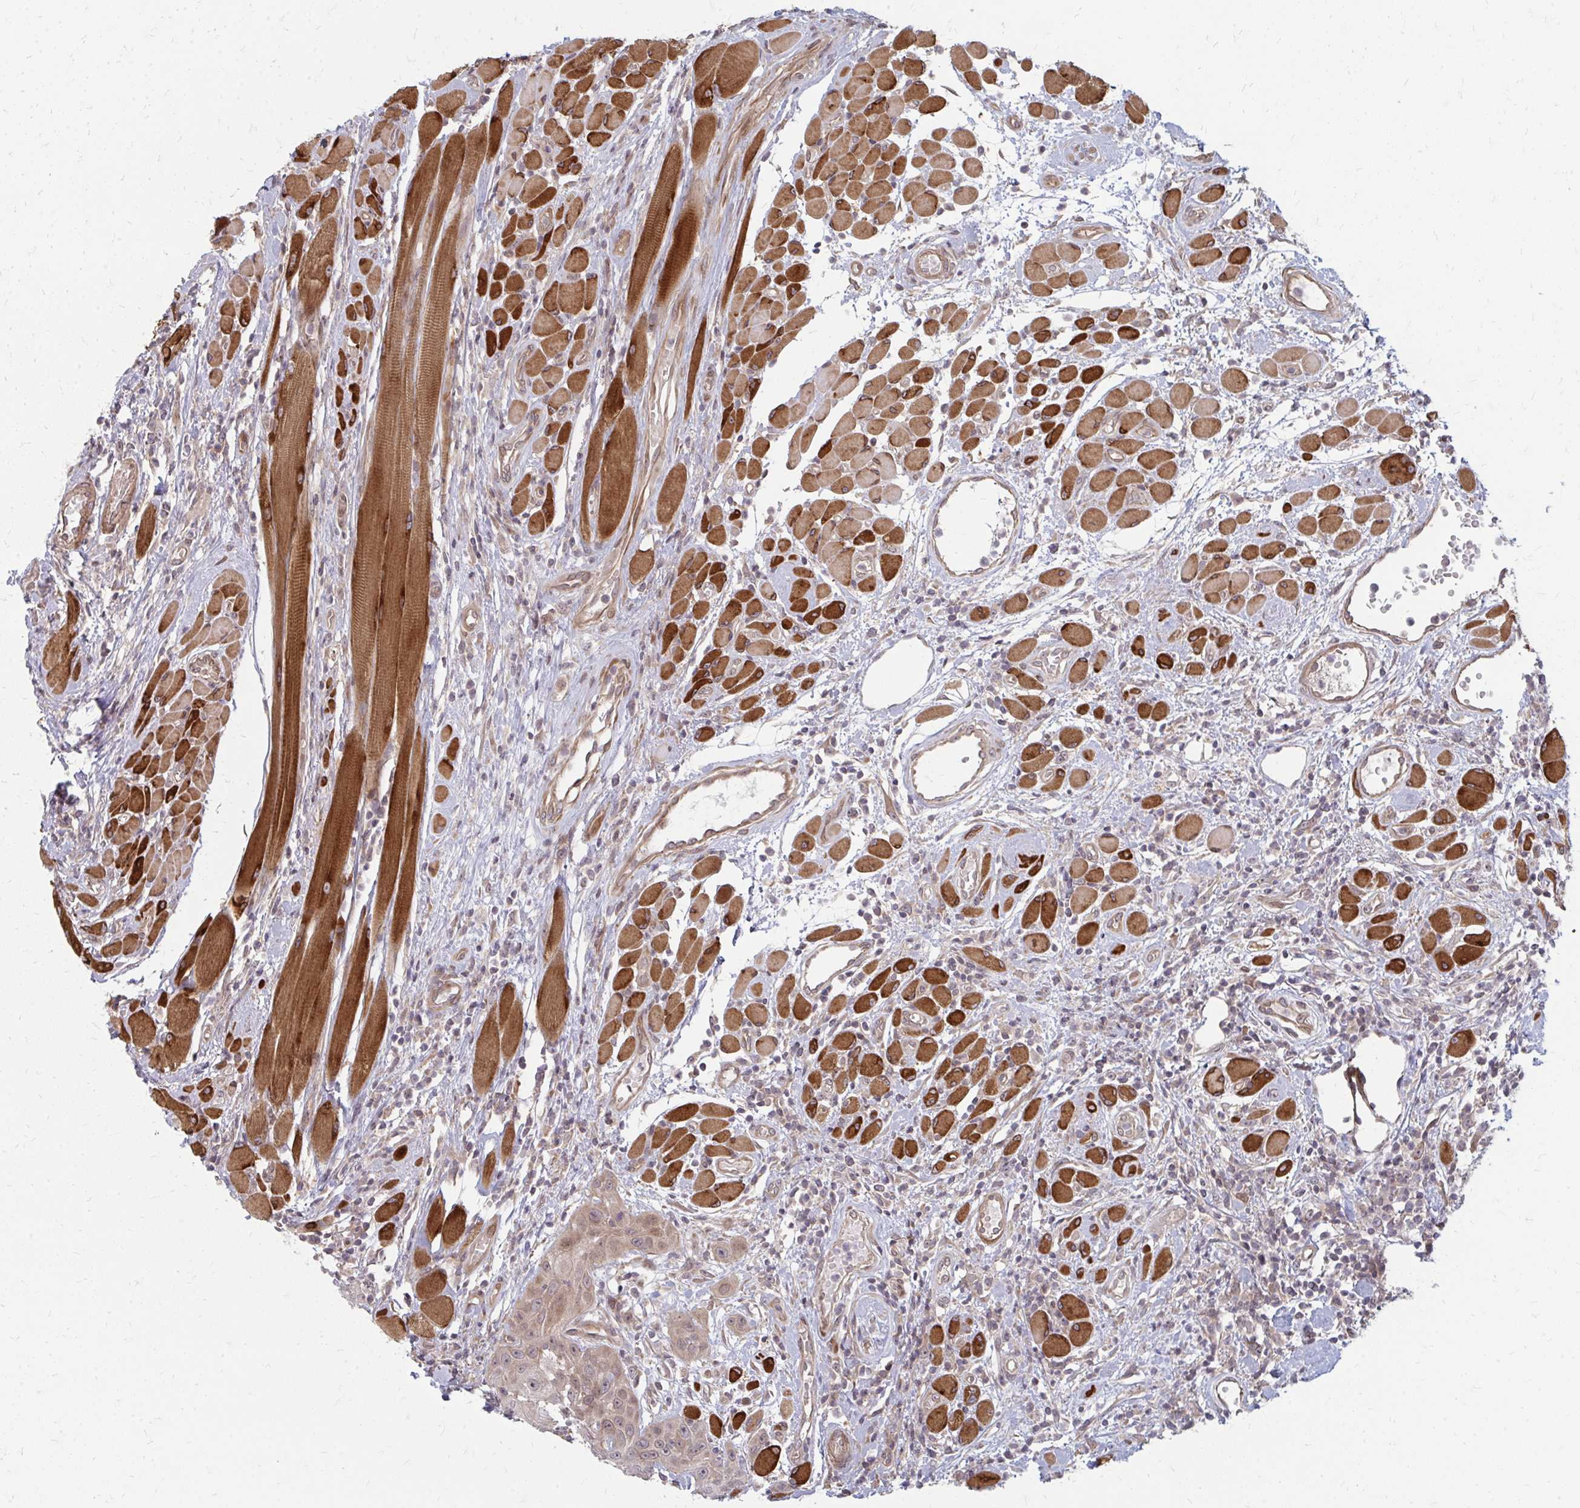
{"staining": {"intensity": "weak", "quantity": ">75%", "location": "cytoplasmic/membranous"}, "tissue": "head and neck cancer", "cell_type": "Tumor cells", "image_type": "cancer", "snomed": [{"axis": "morphology", "description": "Squamous cell carcinoma, NOS"}, {"axis": "topography", "description": "Head-Neck"}], "caption": "Approximately >75% of tumor cells in head and neck cancer reveal weak cytoplasmic/membranous protein positivity as visualized by brown immunohistochemical staining.", "gene": "ZNF285", "patient": {"sex": "female", "age": 59}}